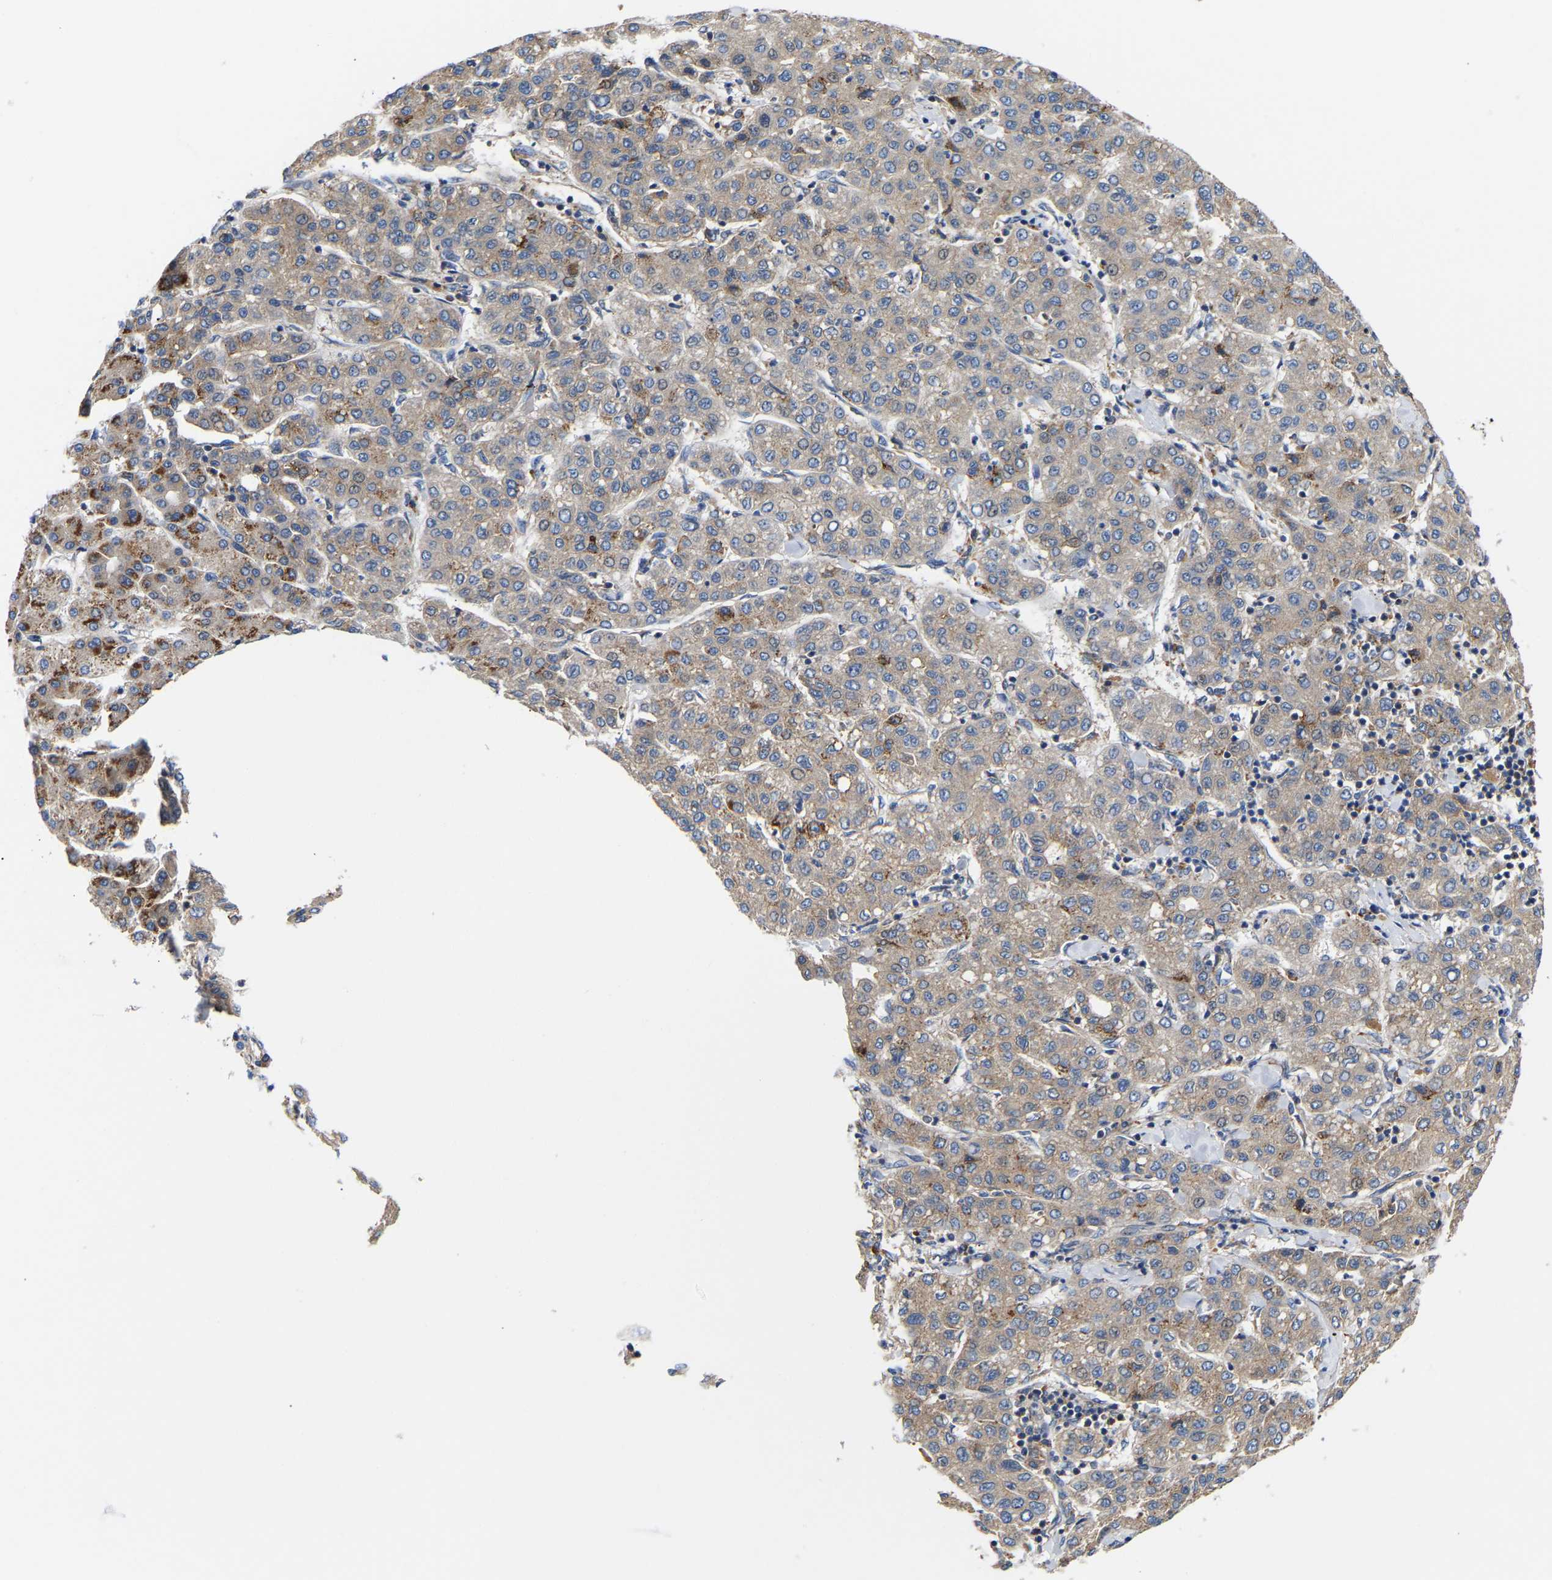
{"staining": {"intensity": "moderate", "quantity": "<25%", "location": "cytoplasmic/membranous"}, "tissue": "liver cancer", "cell_type": "Tumor cells", "image_type": "cancer", "snomed": [{"axis": "morphology", "description": "Carcinoma, Hepatocellular, NOS"}, {"axis": "topography", "description": "Liver"}], "caption": "Immunohistochemistry (IHC) (DAB) staining of hepatocellular carcinoma (liver) exhibits moderate cytoplasmic/membranous protein staining in approximately <25% of tumor cells. The protein is shown in brown color, while the nuclei are stained blue.", "gene": "AIMP2", "patient": {"sex": "male", "age": 65}}